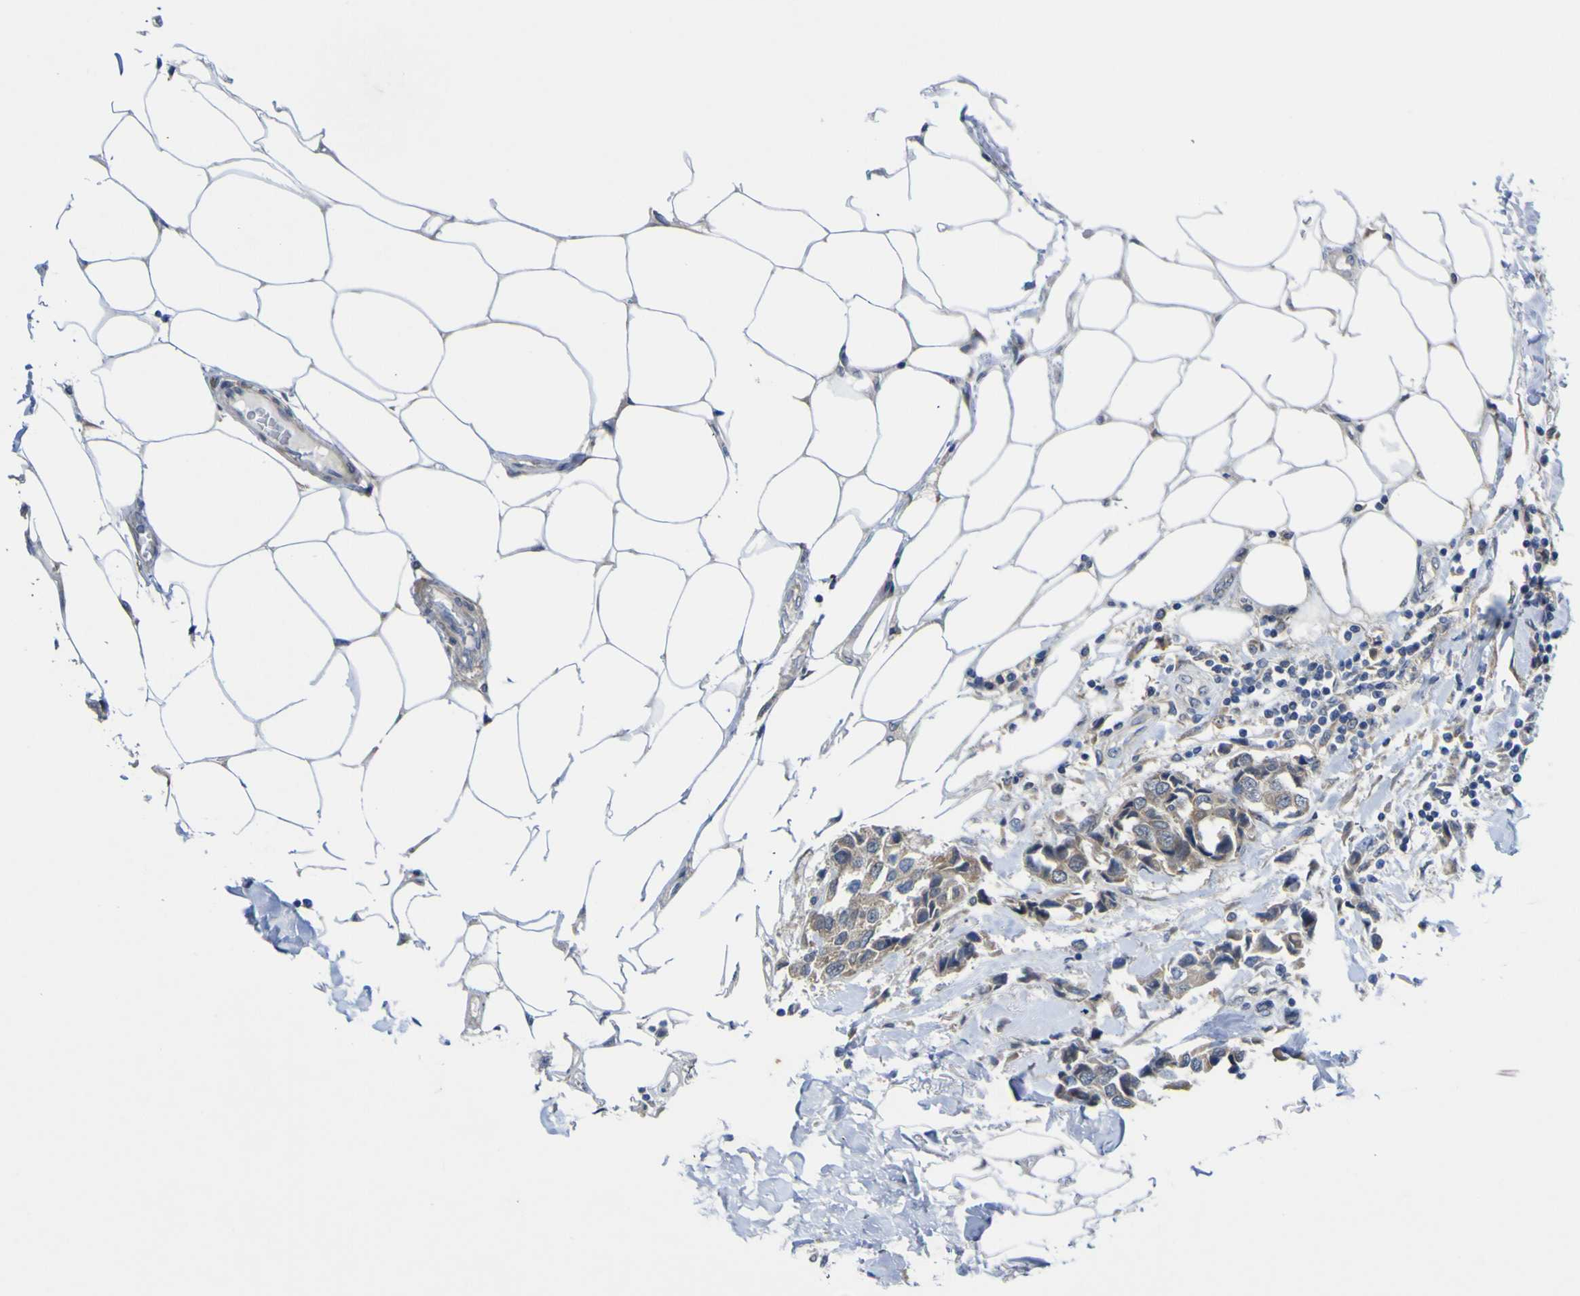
{"staining": {"intensity": "weak", "quantity": "25%-75%", "location": "cytoplasmic/membranous"}, "tissue": "breast cancer", "cell_type": "Tumor cells", "image_type": "cancer", "snomed": [{"axis": "morphology", "description": "Duct carcinoma"}, {"axis": "topography", "description": "Breast"}], "caption": "A brown stain shows weak cytoplasmic/membranous expression of a protein in breast infiltrating ductal carcinoma tumor cells.", "gene": "TNFRSF11A", "patient": {"sex": "female", "age": 80}}